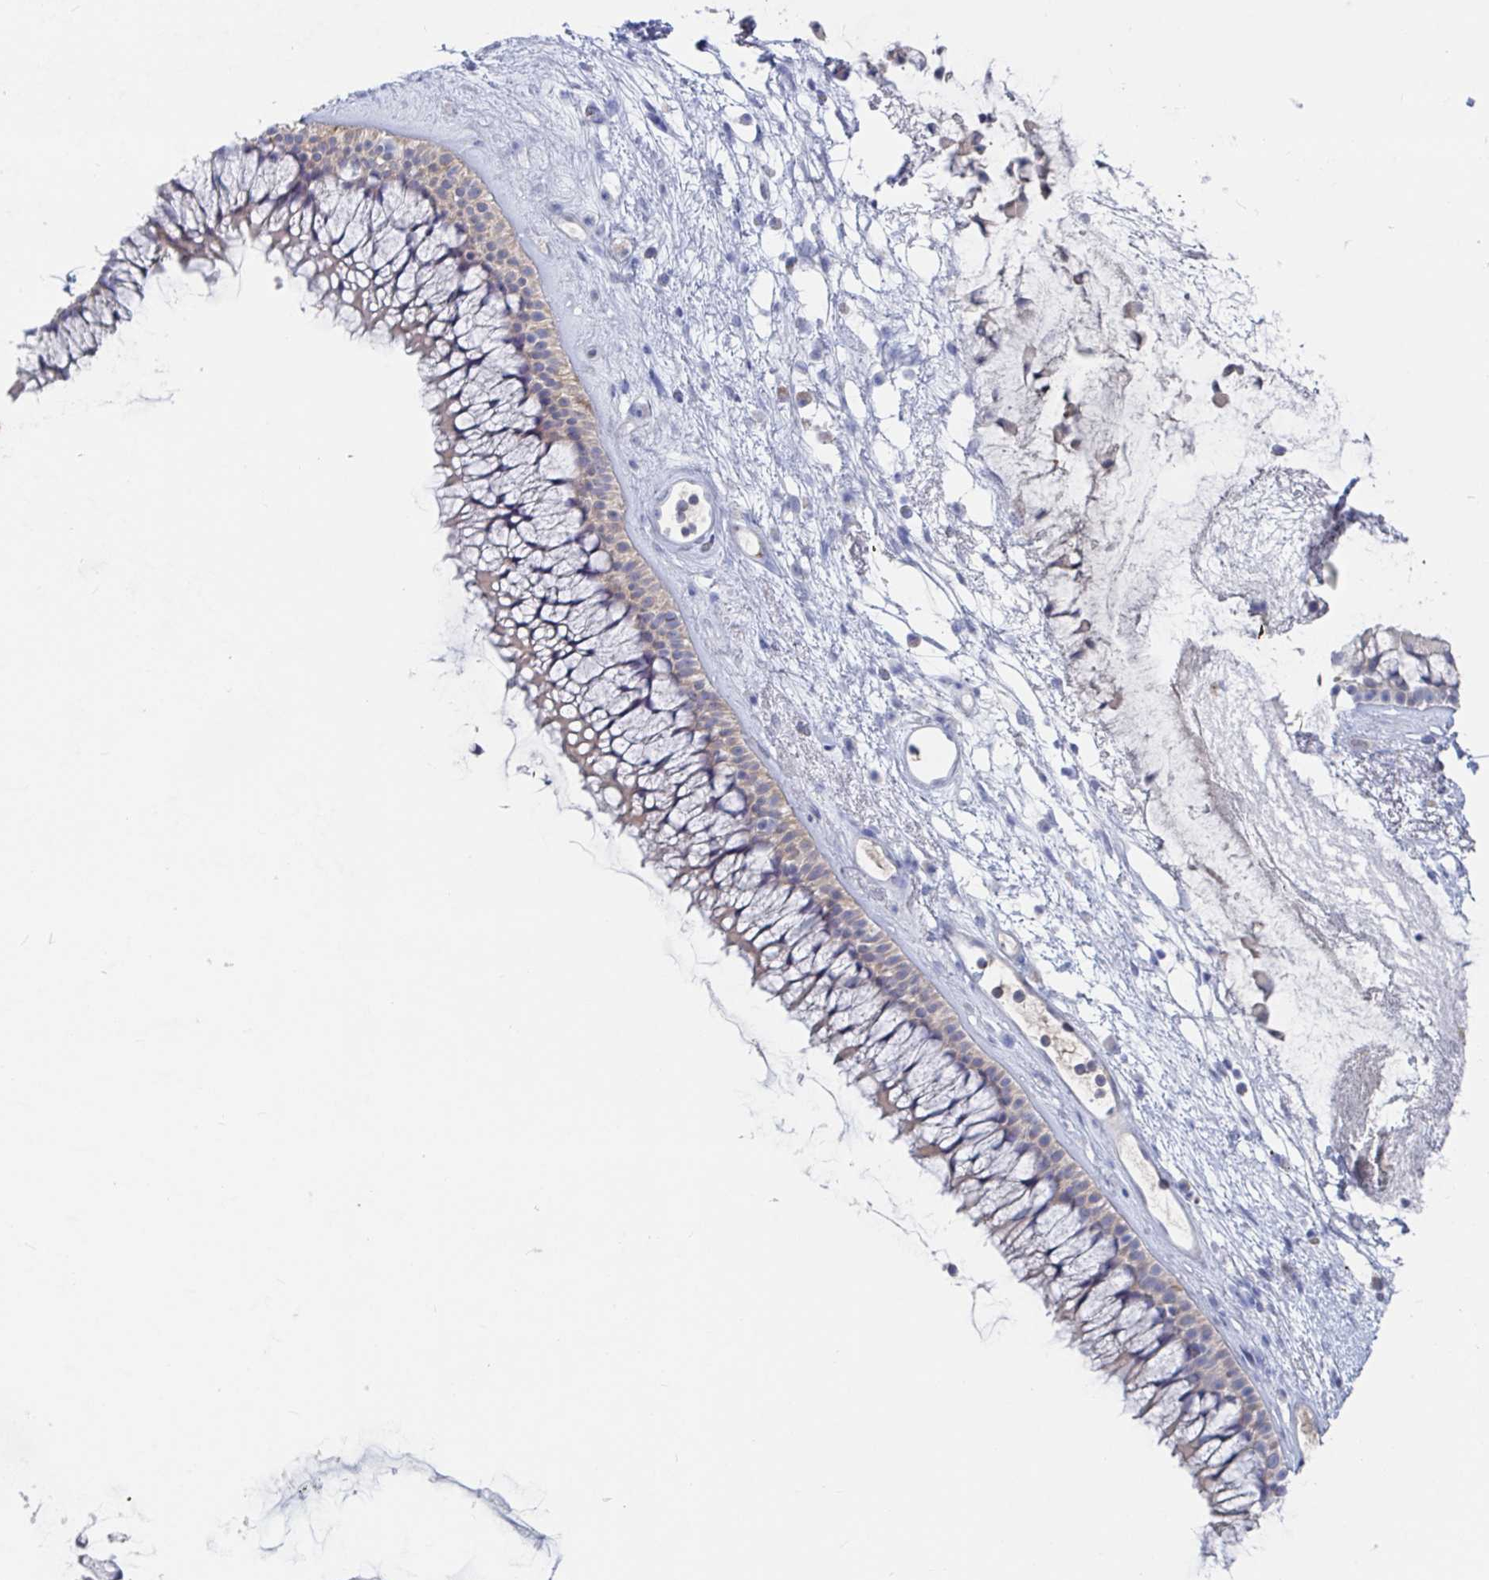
{"staining": {"intensity": "weak", "quantity": "<25%", "location": "cytoplasmic/membranous"}, "tissue": "nasopharynx", "cell_type": "Respiratory epithelial cells", "image_type": "normal", "snomed": [{"axis": "morphology", "description": "Normal tissue, NOS"}, {"axis": "topography", "description": "Nasopharynx"}], "caption": "The image demonstrates no staining of respiratory epithelial cells in normal nasopharynx.", "gene": "GPR148", "patient": {"sex": "female", "age": 75}}